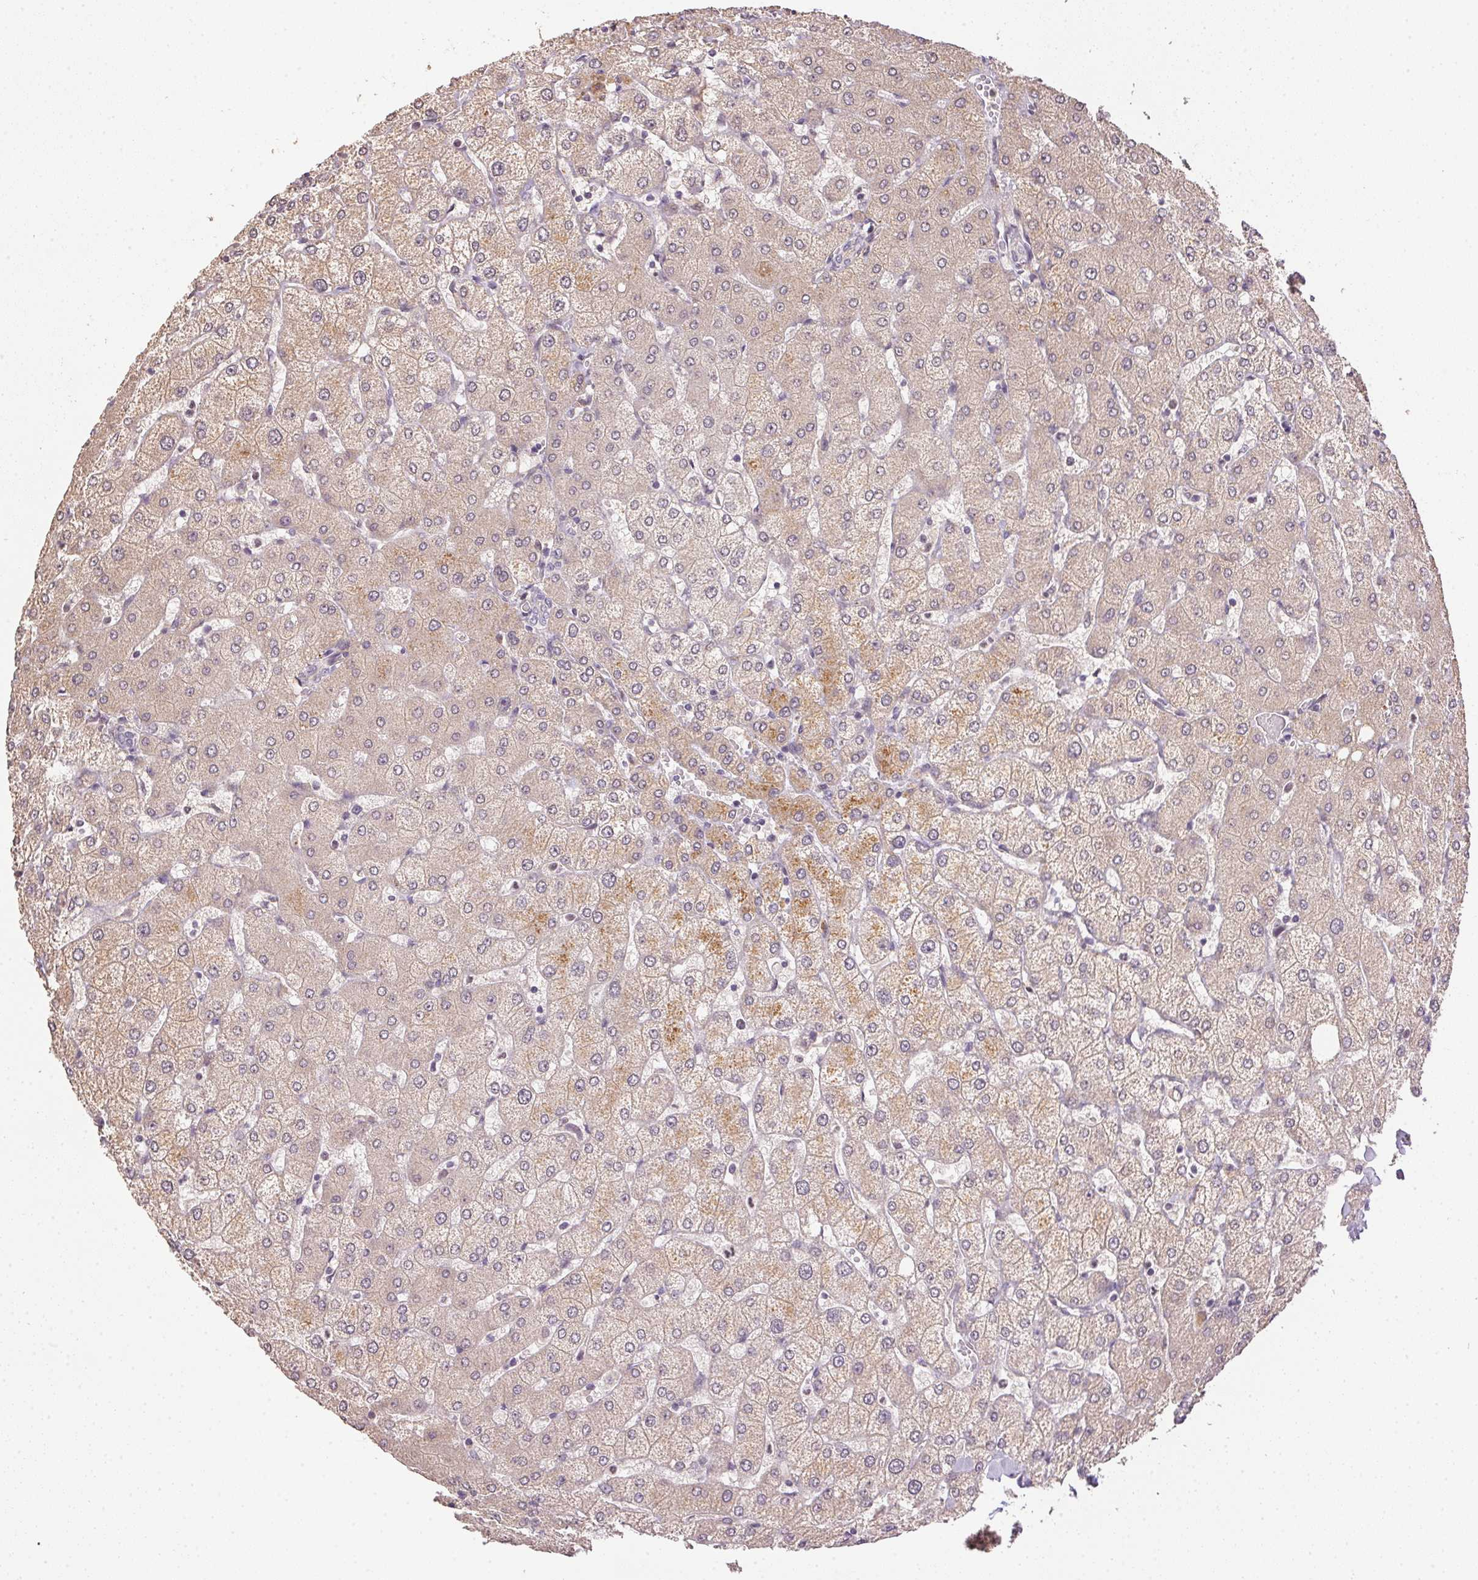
{"staining": {"intensity": "negative", "quantity": "none", "location": "none"}, "tissue": "liver", "cell_type": "Cholangiocytes", "image_type": "normal", "snomed": [{"axis": "morphology", "description": "Normal tissue, NOS"}, {"axis": "topography", "description": "Liver"}], "caption": "IHC photomicrograph of benign human liver stained for a protein (brown), which displays no positivity in cholangiocytes.", "gene": "CFAP92", "patient": {"sex": "female", "age": 54}}